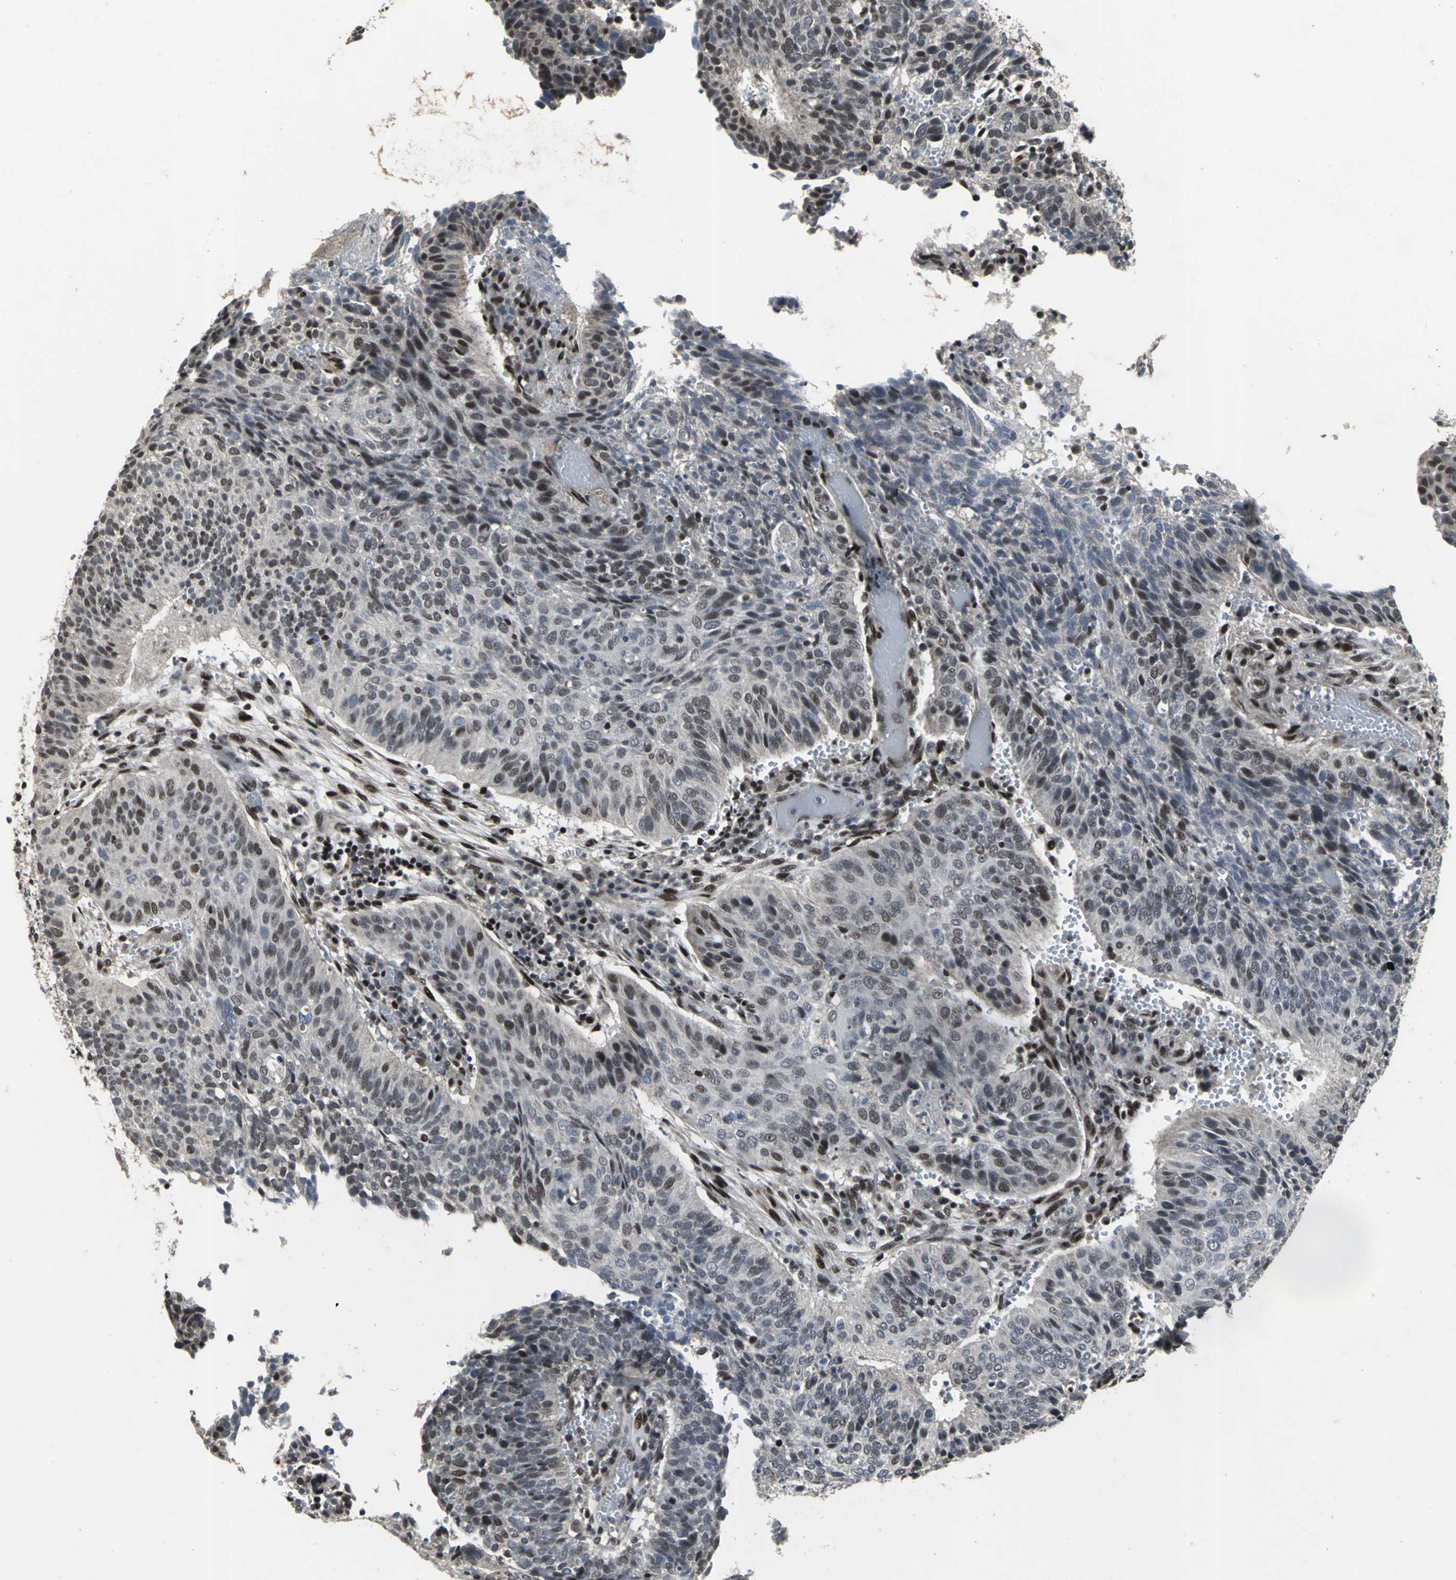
{"staining": {"intensity": "moderate", "quantity": "25%-75%", "location": "nuclear"}, "tissue": "cervical cancer", "cell_type": "Tumor cells", "image_type": "cancer", "snomed": [{"axis": "morphology", "description": "Squamous cell carcinoma, NOS"}, {"axis": "topography", "description": "Cervix"}], "caption": "The micrograph exhibits a brown stain indicating the presence of a protein in the nuclear of tumor cells in cervical cancer (squamous cell carcinoma). Nuclei are stained in blue.", "gene": "SRF", "patient": {"sex": "female", "age": 39}}